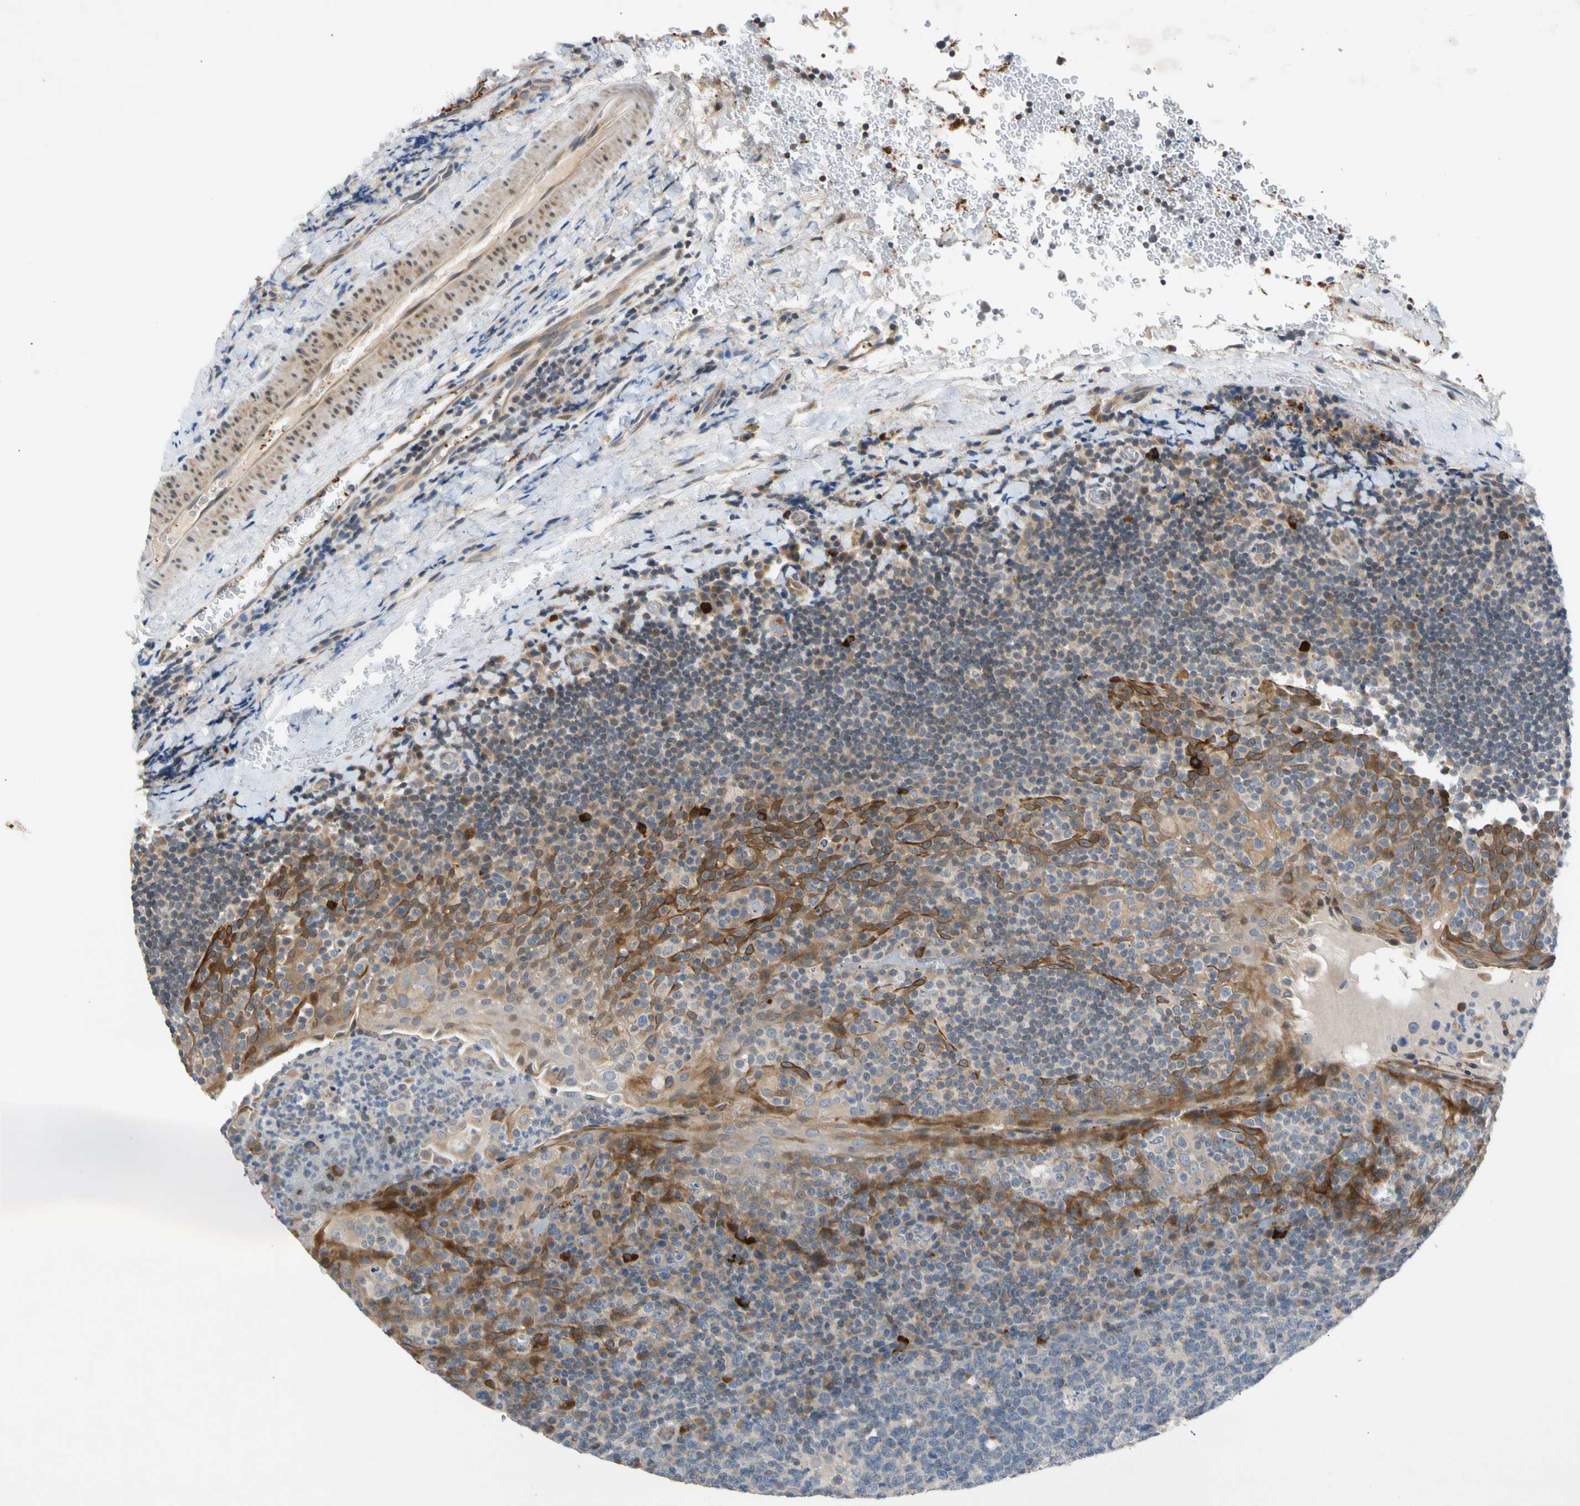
{"staining": {"intensity": "weak", "quantity": "<25%", "location": "cytoplasmic/membranous"}, "tissue": "tonsil", "cell_type": "Germinal center cells", "image_type": "normal", "snomed": [{"axis": "morphology", "description": "Normal tissue, NOS"}, {"axis": "topography", "description": "Tonsil"}], "caption": "IHC of benign tonsil demonstrates no expression in germinal center cells. (Stains: DAB (3,3'-diaminobenzidine) immunohistochemistry (IHC) with hematoxylin counter stain, Microscopy: brightfield microscopy at high magnification).", "gene": "CNST", "patient": {"sex": "male", "age": 17}}